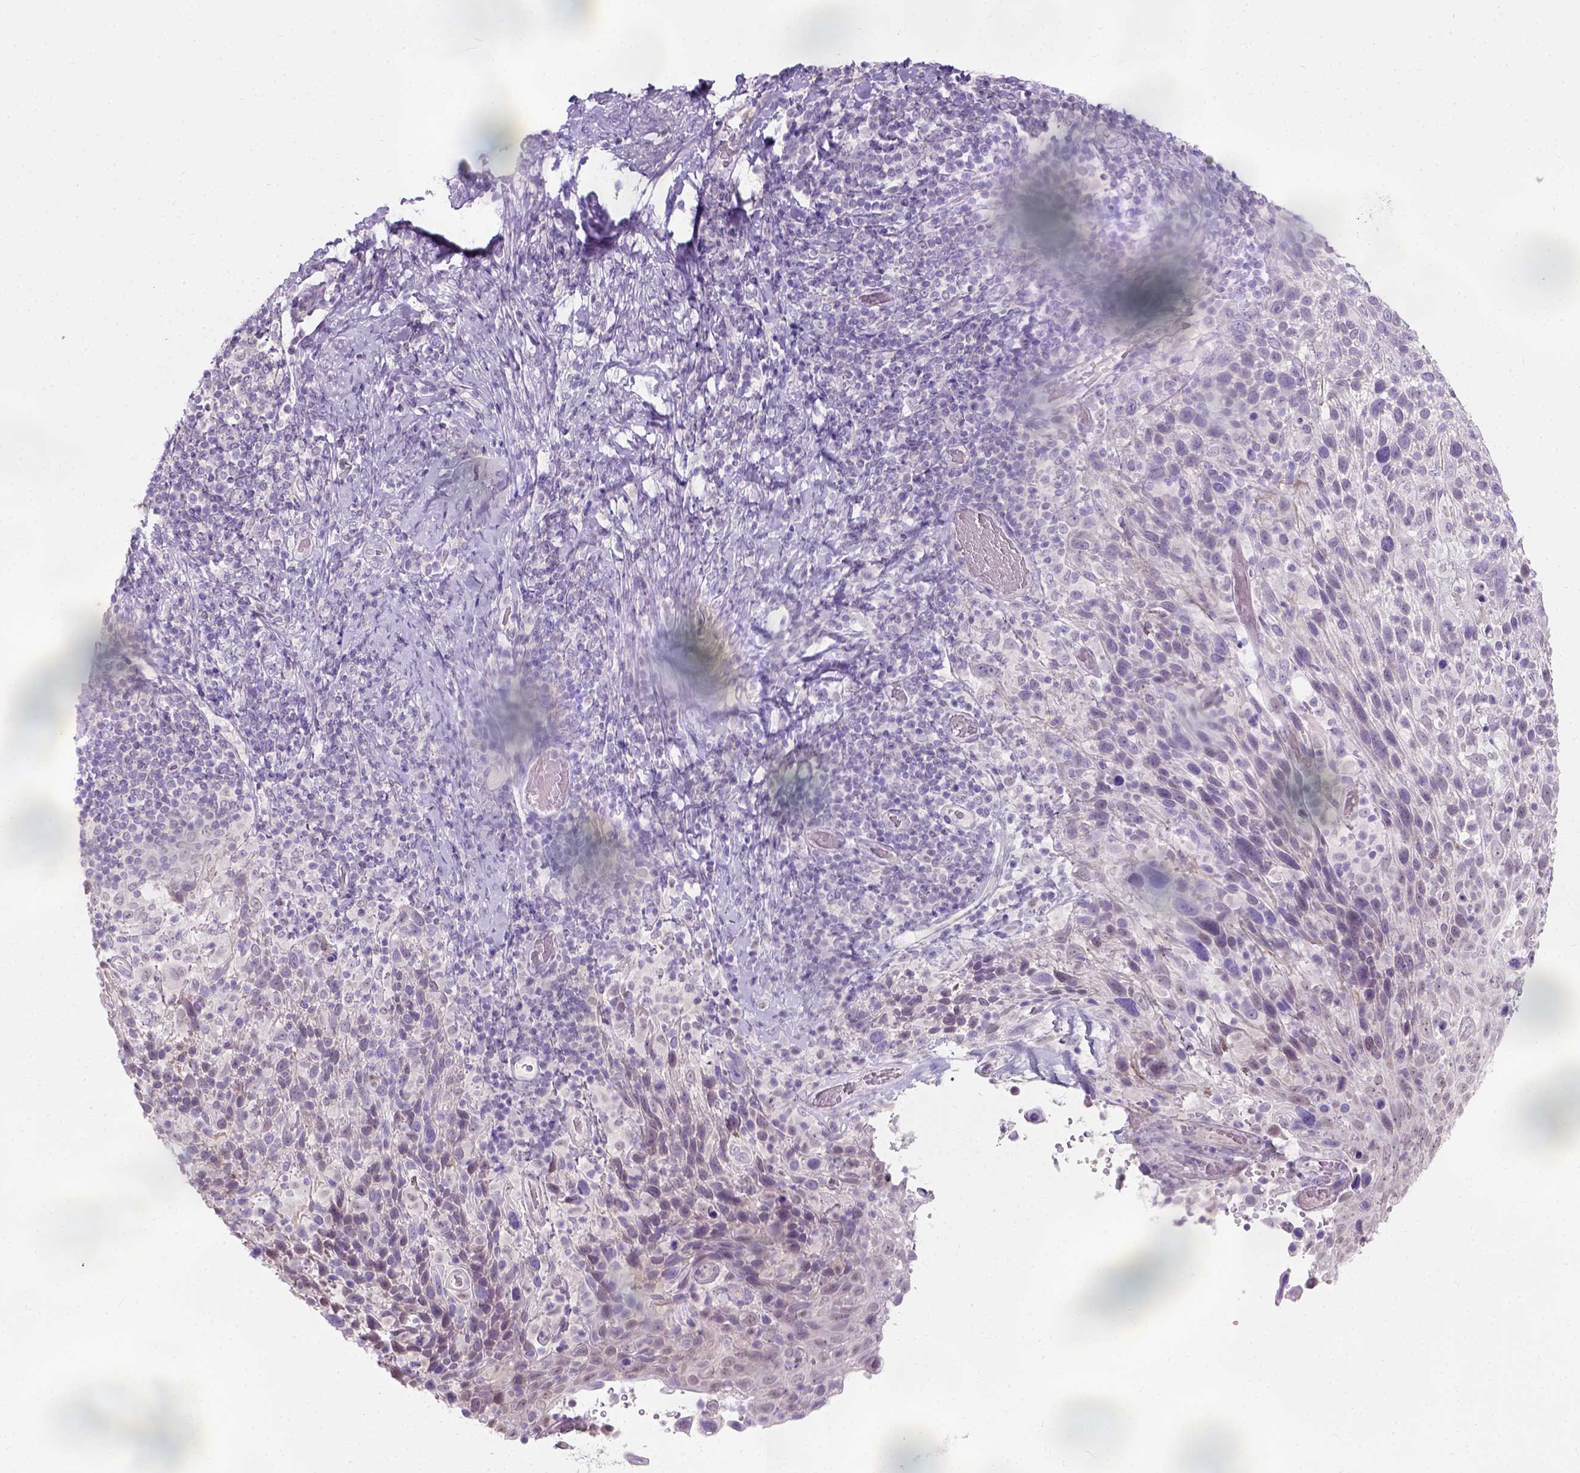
{"staining": {"intensity": "negative", "quantity": "none", "location": "none"}, "tissue": "cervical cancer", "cell_type": "Tumor cells", "image_type": "cancer", "snomed": [{"axis": "morphology", "description": "Squamous cell carcinoma, NOS"}, {"axis": "topography", "description": "Cervix"}], "caption": "A histopathology image of squamous cell carcinoma (cervical) stained for a protein demonstrates no brown staining in tumor cells. (Brightfield microscopy of DAB immunohistochemistry (IHC) at high magnification).", "gene": "C20orf144", "patient": {"sex": "female", "age": 61}}